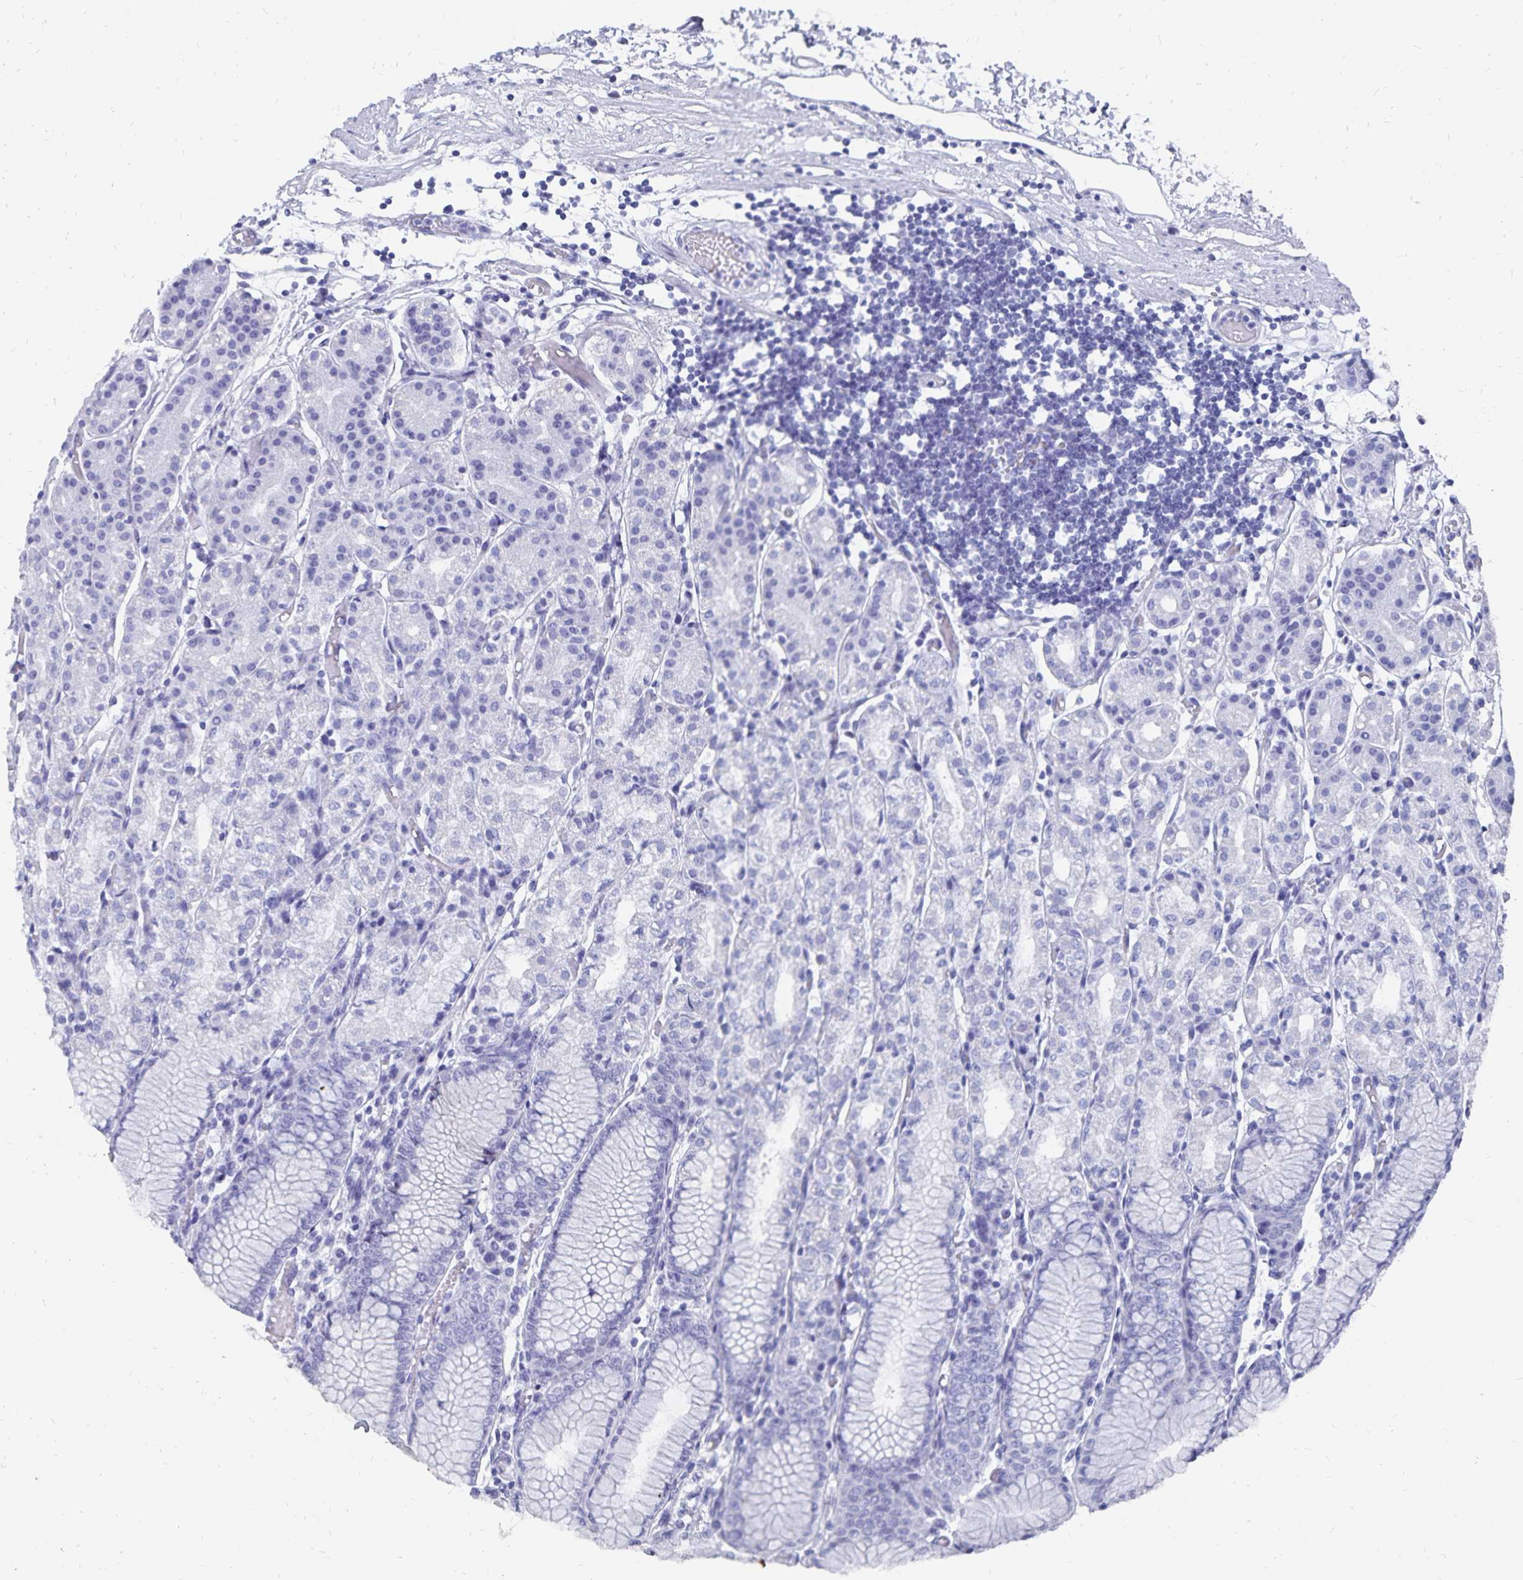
{"staining": {"intensity": "negative", "quantity": "none", "location": "none"}, "tissue": "stomach", "cell_type": "Glandular cells", "image_type": "normal", "snomed": [{"axis": "morphology", "description": "Normal tissue, NOS"}, {"axis": "topography", "description": "Stomach"}], "caption": "A histopathology image of stomach stained for a protein displays no brown staining in glandular cells.", "gene": "ADH1A", "patient": {"sex": "female", "age": 57}}